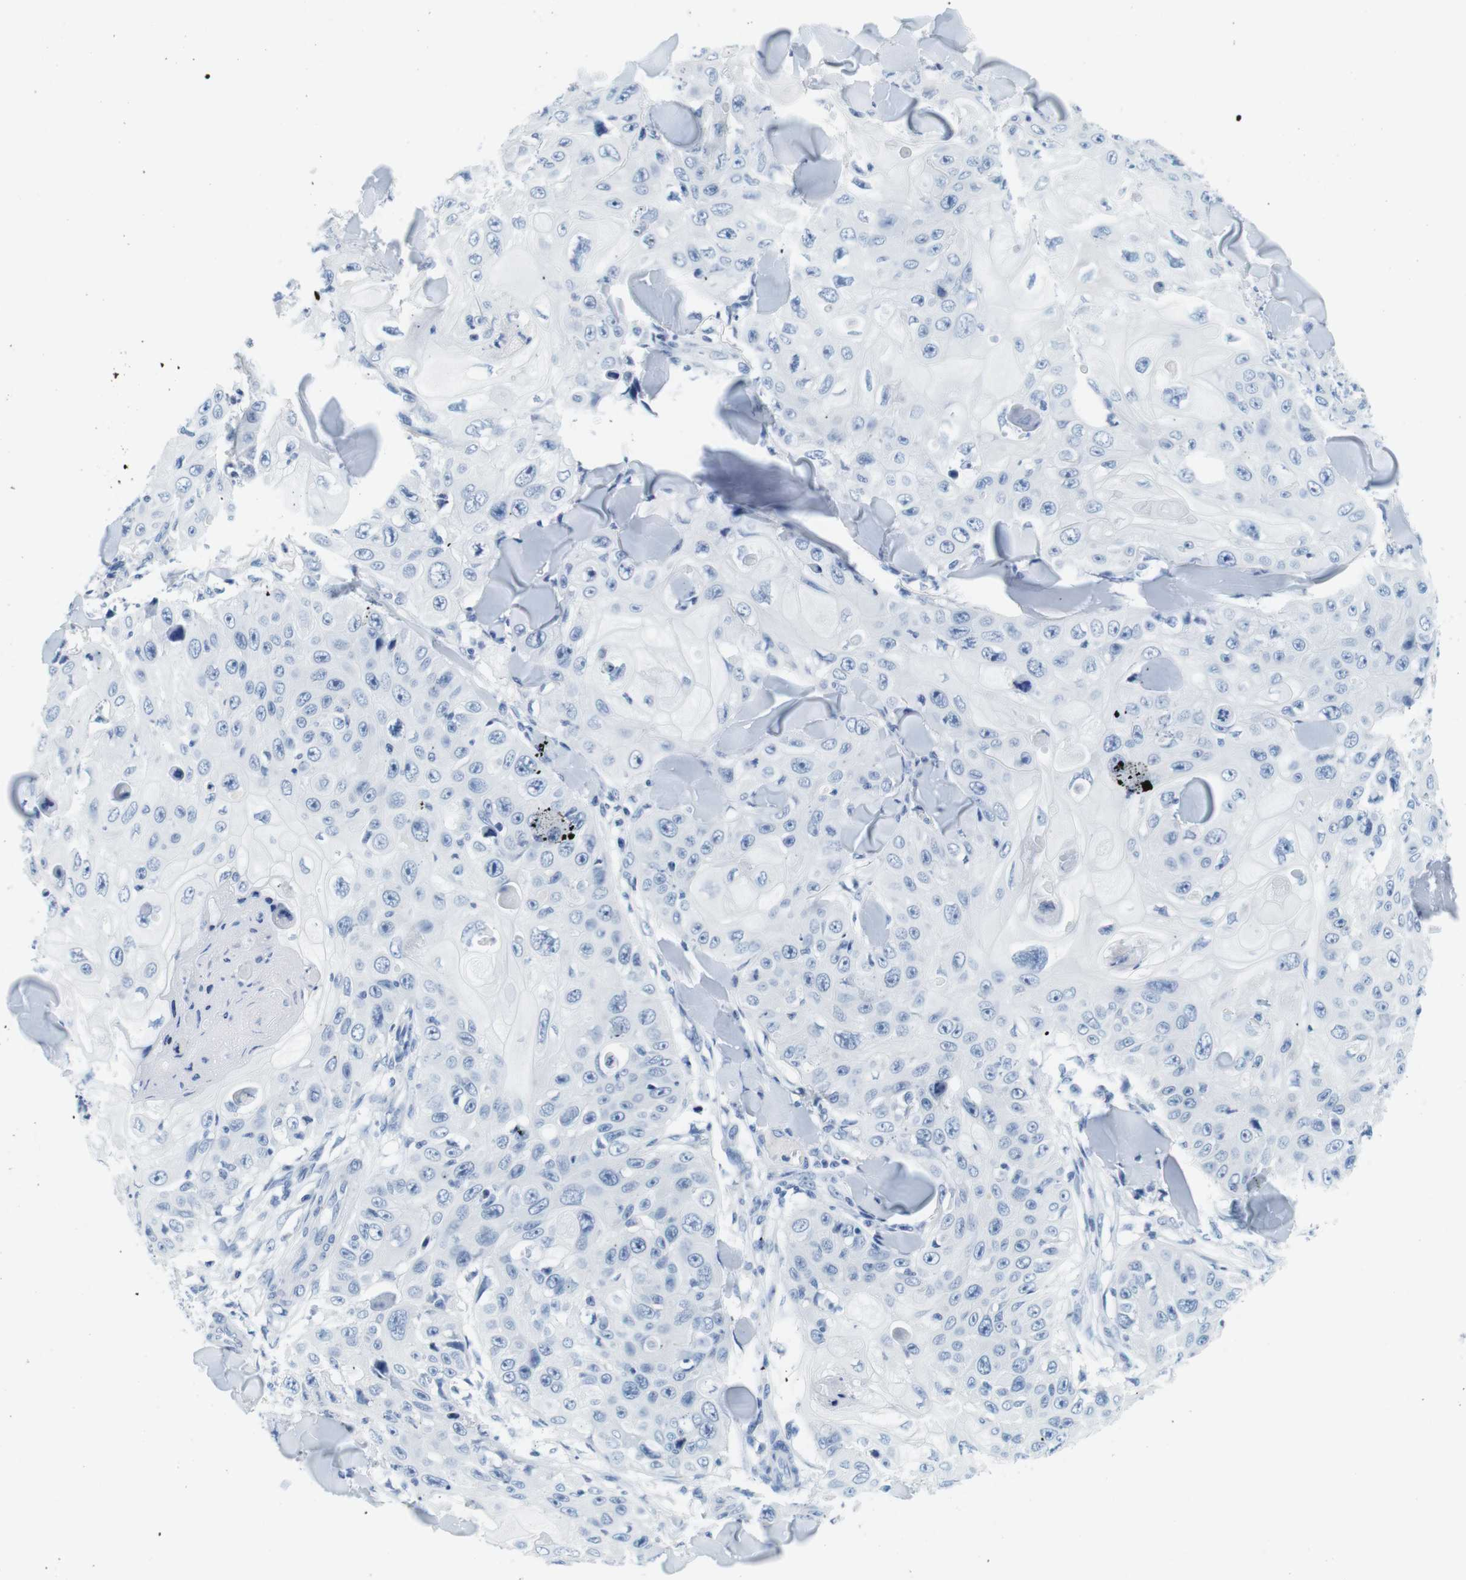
{"staining": {"intensity": "negative", "quantity": "none", "location": "none"}, "tissue": "skin cancer", "cell_type": "Tumor cells", "image_type": "cancer", "snomed": [{"axis": "morphology", "description": "Squamous cell carcinoma, NOS"}, {"axis": "topography", "description": "Skin"}], "caption": "An immunohistochemistry photomicrograph of skin cancer is shown. There is no staining in tumor cells of skin cancer.", "gene": "CYP2C9", "patient": {"sex": "male", "age": 86}}